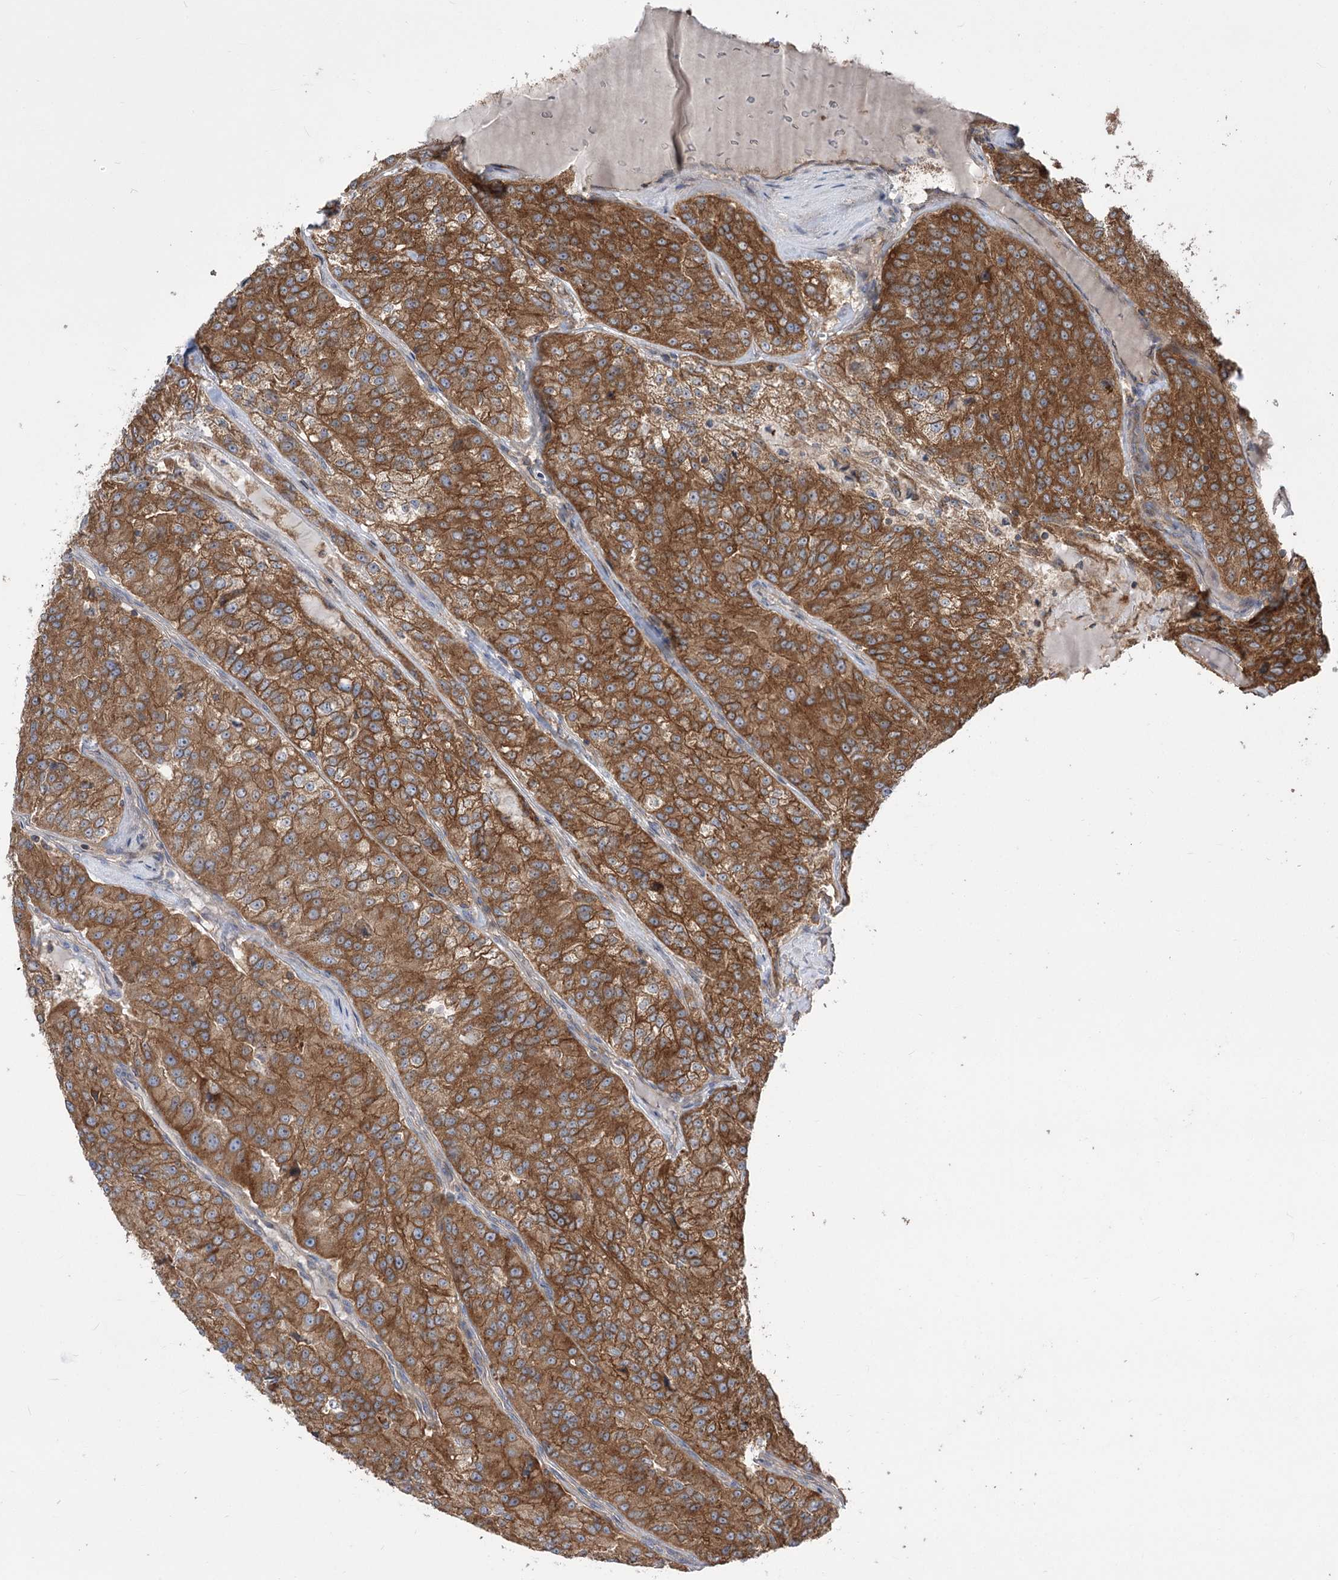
{"staining": {"intensity": "moderate", "quantity": ">75%", "location": "cytoplasmic/membranous"}, "tissue": "renal cancer", "cell_type": "Tumor cells", "image_type": "cancer", "snomed": [{"axis": "morphology", "description": "Adenocarcinoma, NOS"}, {"axis": "topography", "description": "Kidney"}], "caption": "Protein analysis of renal cancer tissue displays moderate cytoplasmic/membranous positivity in approximately >75% of tumor cells.", "gene": "XYLB", "patient": {"sex": "female", "age": 63}}